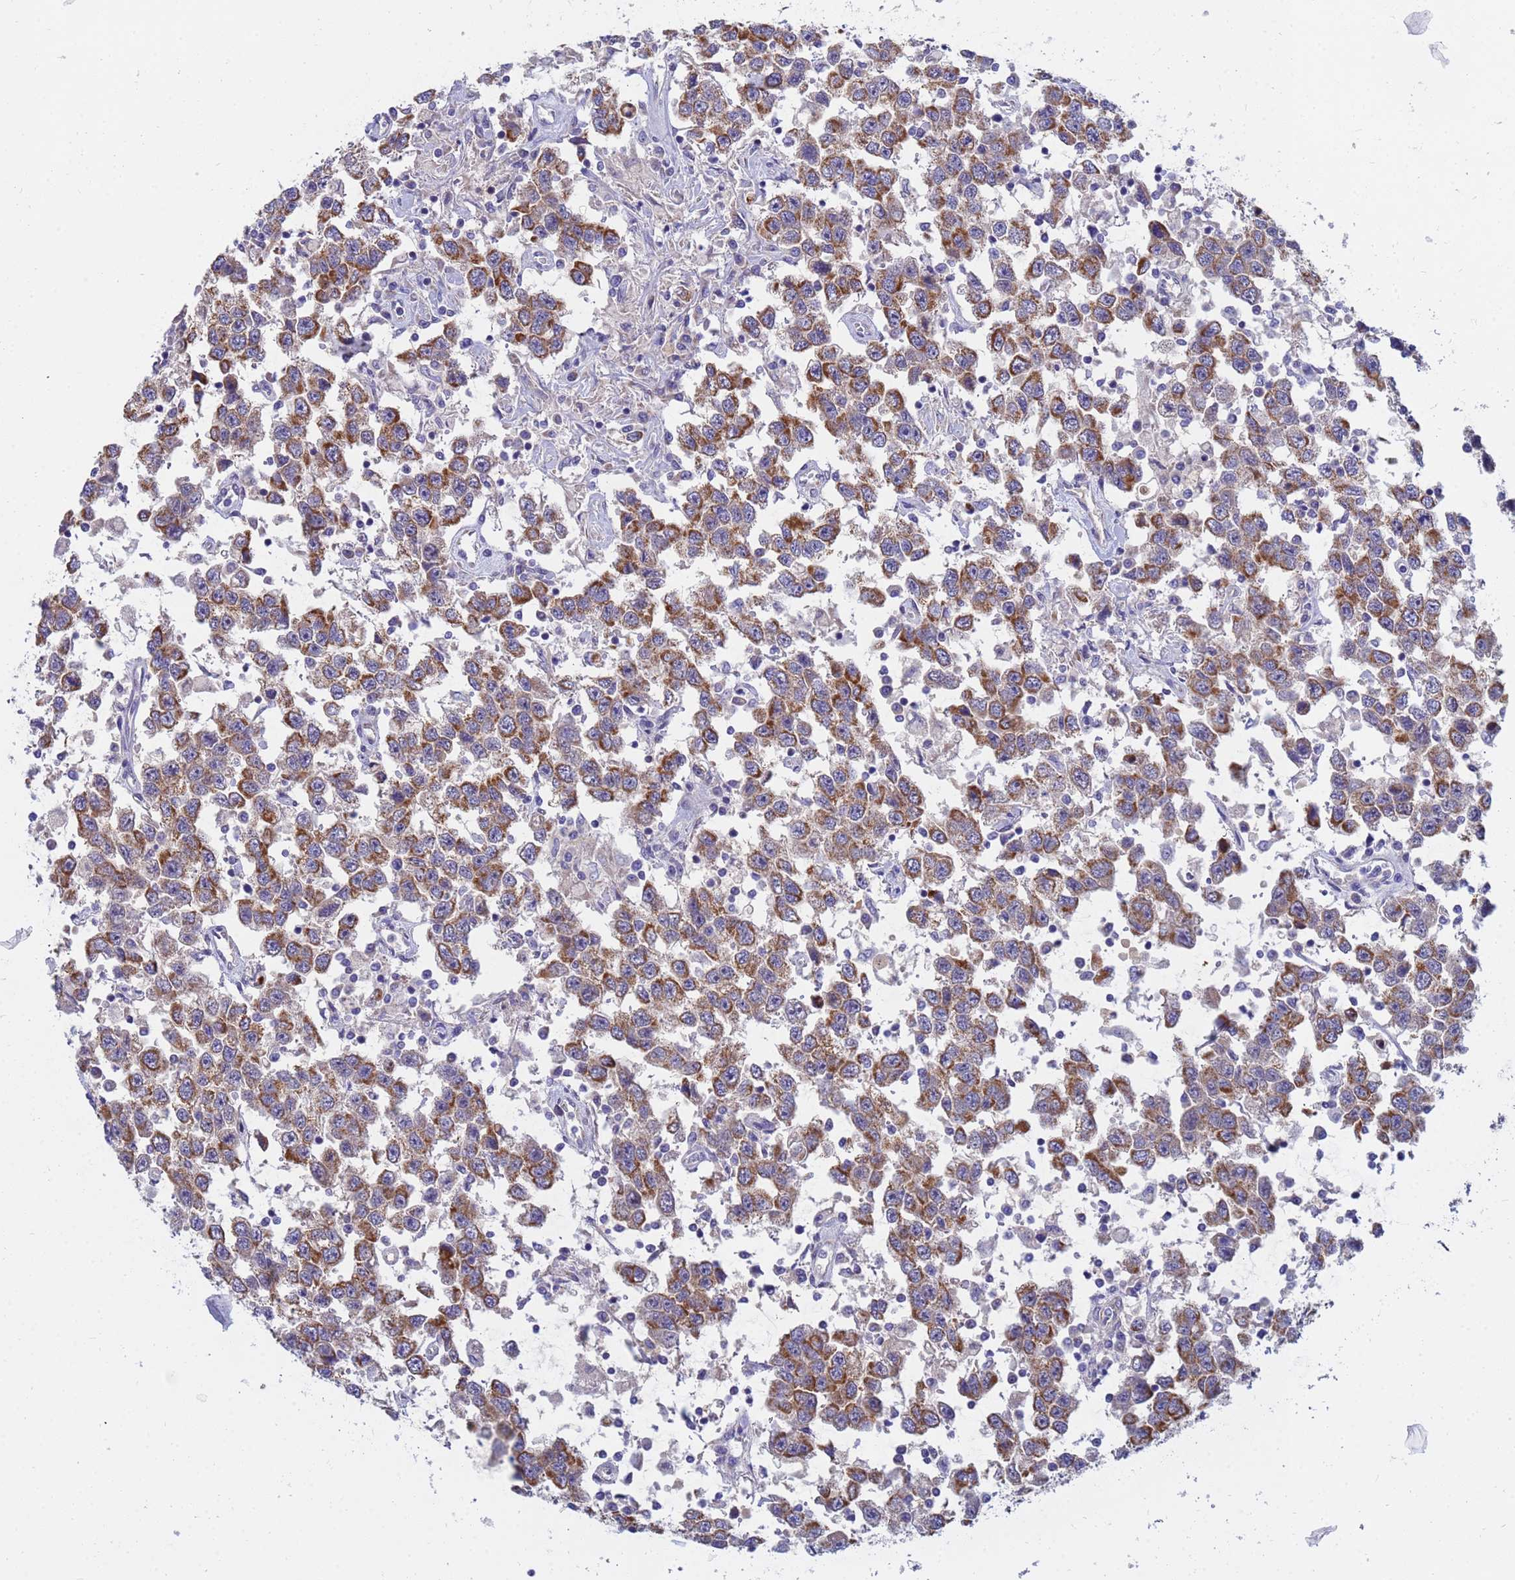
{"staining": {"intensity": "moderate", "quantity": ">75%", "location": "cytoplasmic/membranous"}, "tissue": "testis cancer", "cell_type": "Tumor cells", "image_type": "cancer", "snomed": [{"axis": "morphology", "description": "Seminoma, NOS"}, {"axis": "topography", "description": "Testis"}], "caption": "Protein positivity by IHC displays moderate cytoplasmic/membranous positivity in approximately >75% of tumor cells in seminoma (testis). The protein of interest is shown in brown color, while the nuclei are stained blue.", "gene": "SDR39U1", "patient": {"sex": "male", "age": 41}}